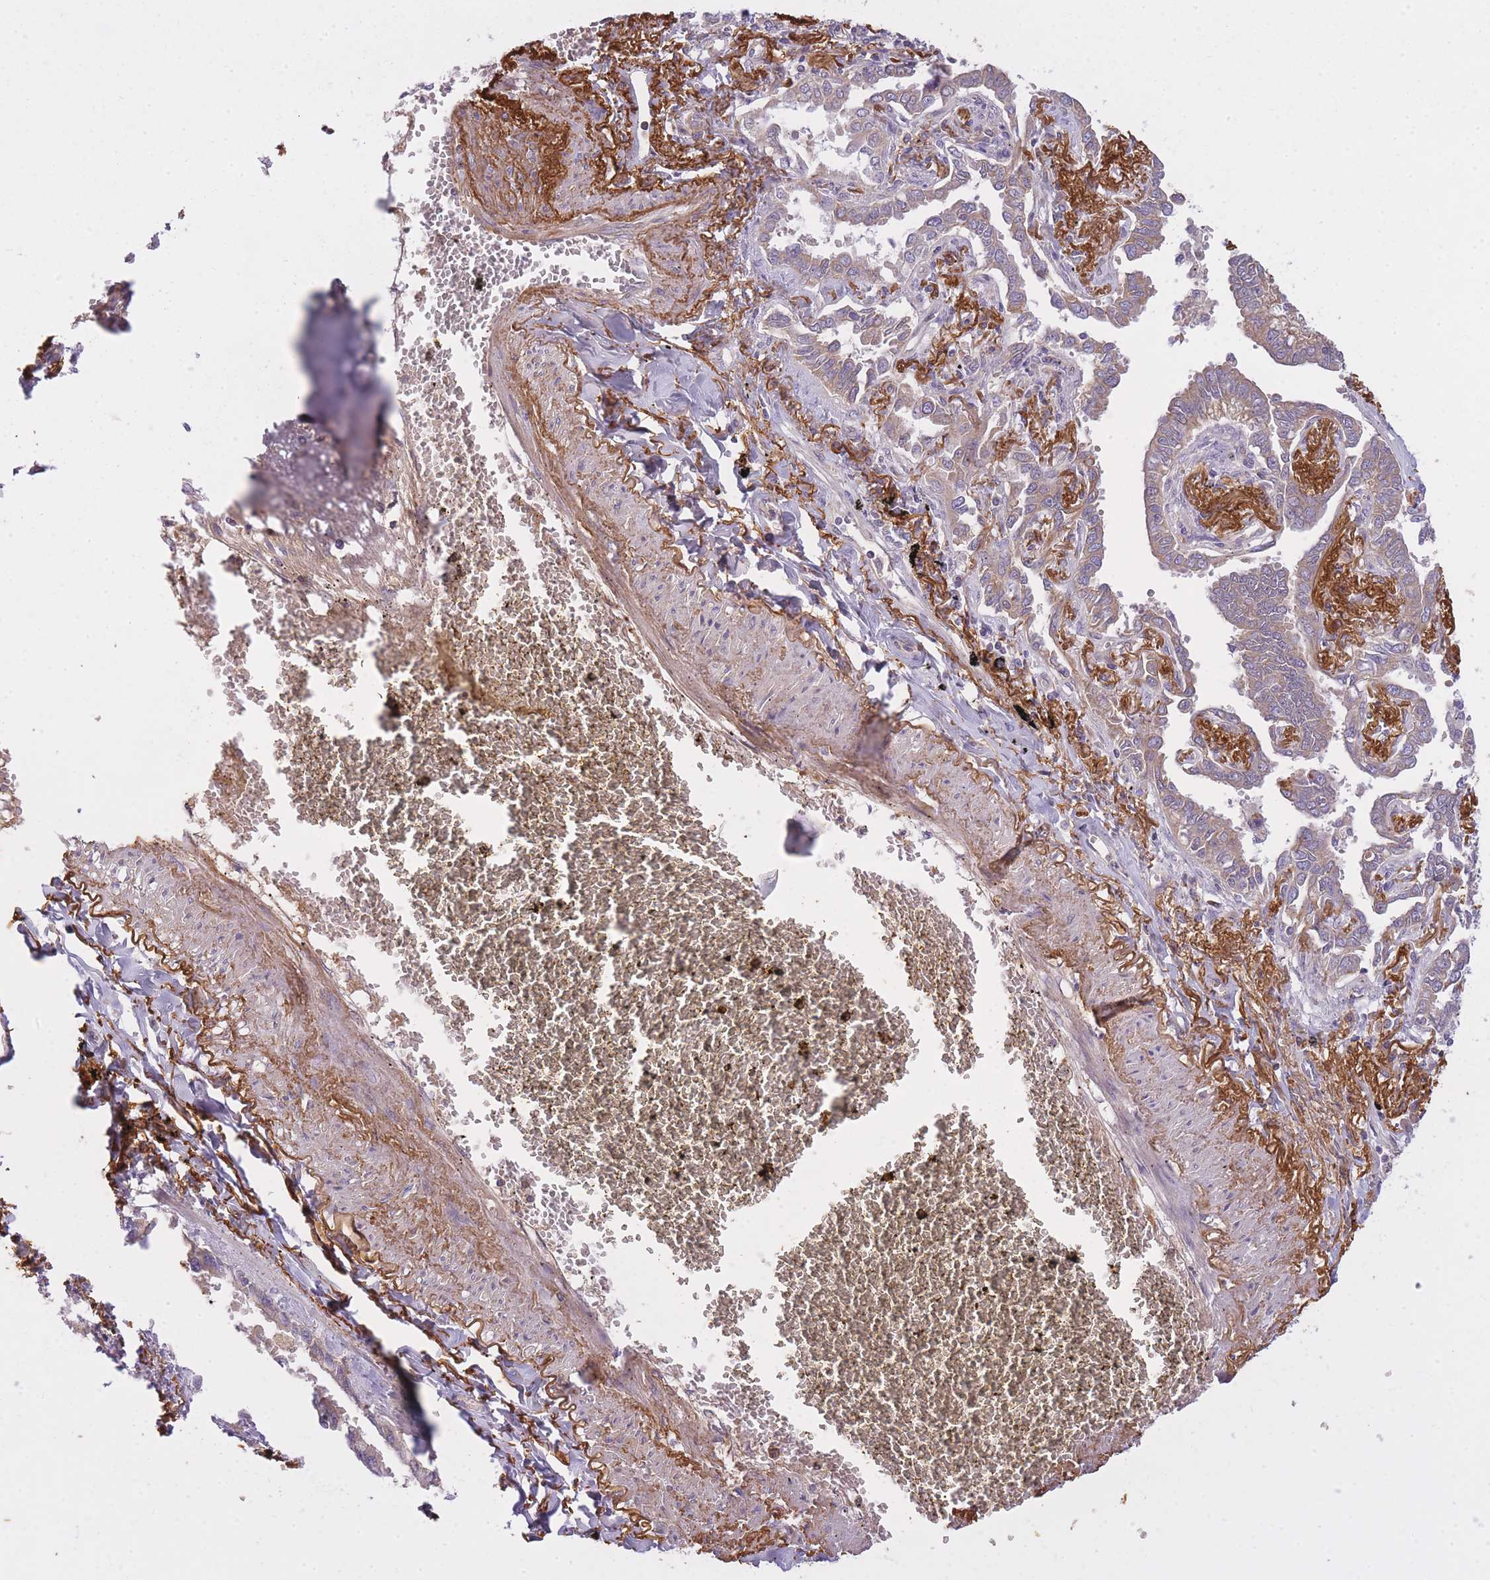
{"staining": {"intensity": "moderate", "quantity": "25%-75%", "location": "cytoplasmic/membranous"}, "tissue": "lung cancer", "cell_type": "Tumor cells", "image_type": "cancer", "snomed": [{"axis": "morphology", "description": "Adenocarcinoma, NOS"}, {"axis": "topography", "description": "Lung"}], "caption": "Protein analysis of adenocarcinoma (lung) tissue reveals moderate cytoplasmic/membranous staining in about 25%-75% of tumor cells. Immunohistochemistry (ihc) stains the protein in brown and the nuclei are stained blue.", "gene": "REV1", "patient": {"sex": "male", "age": 67}}